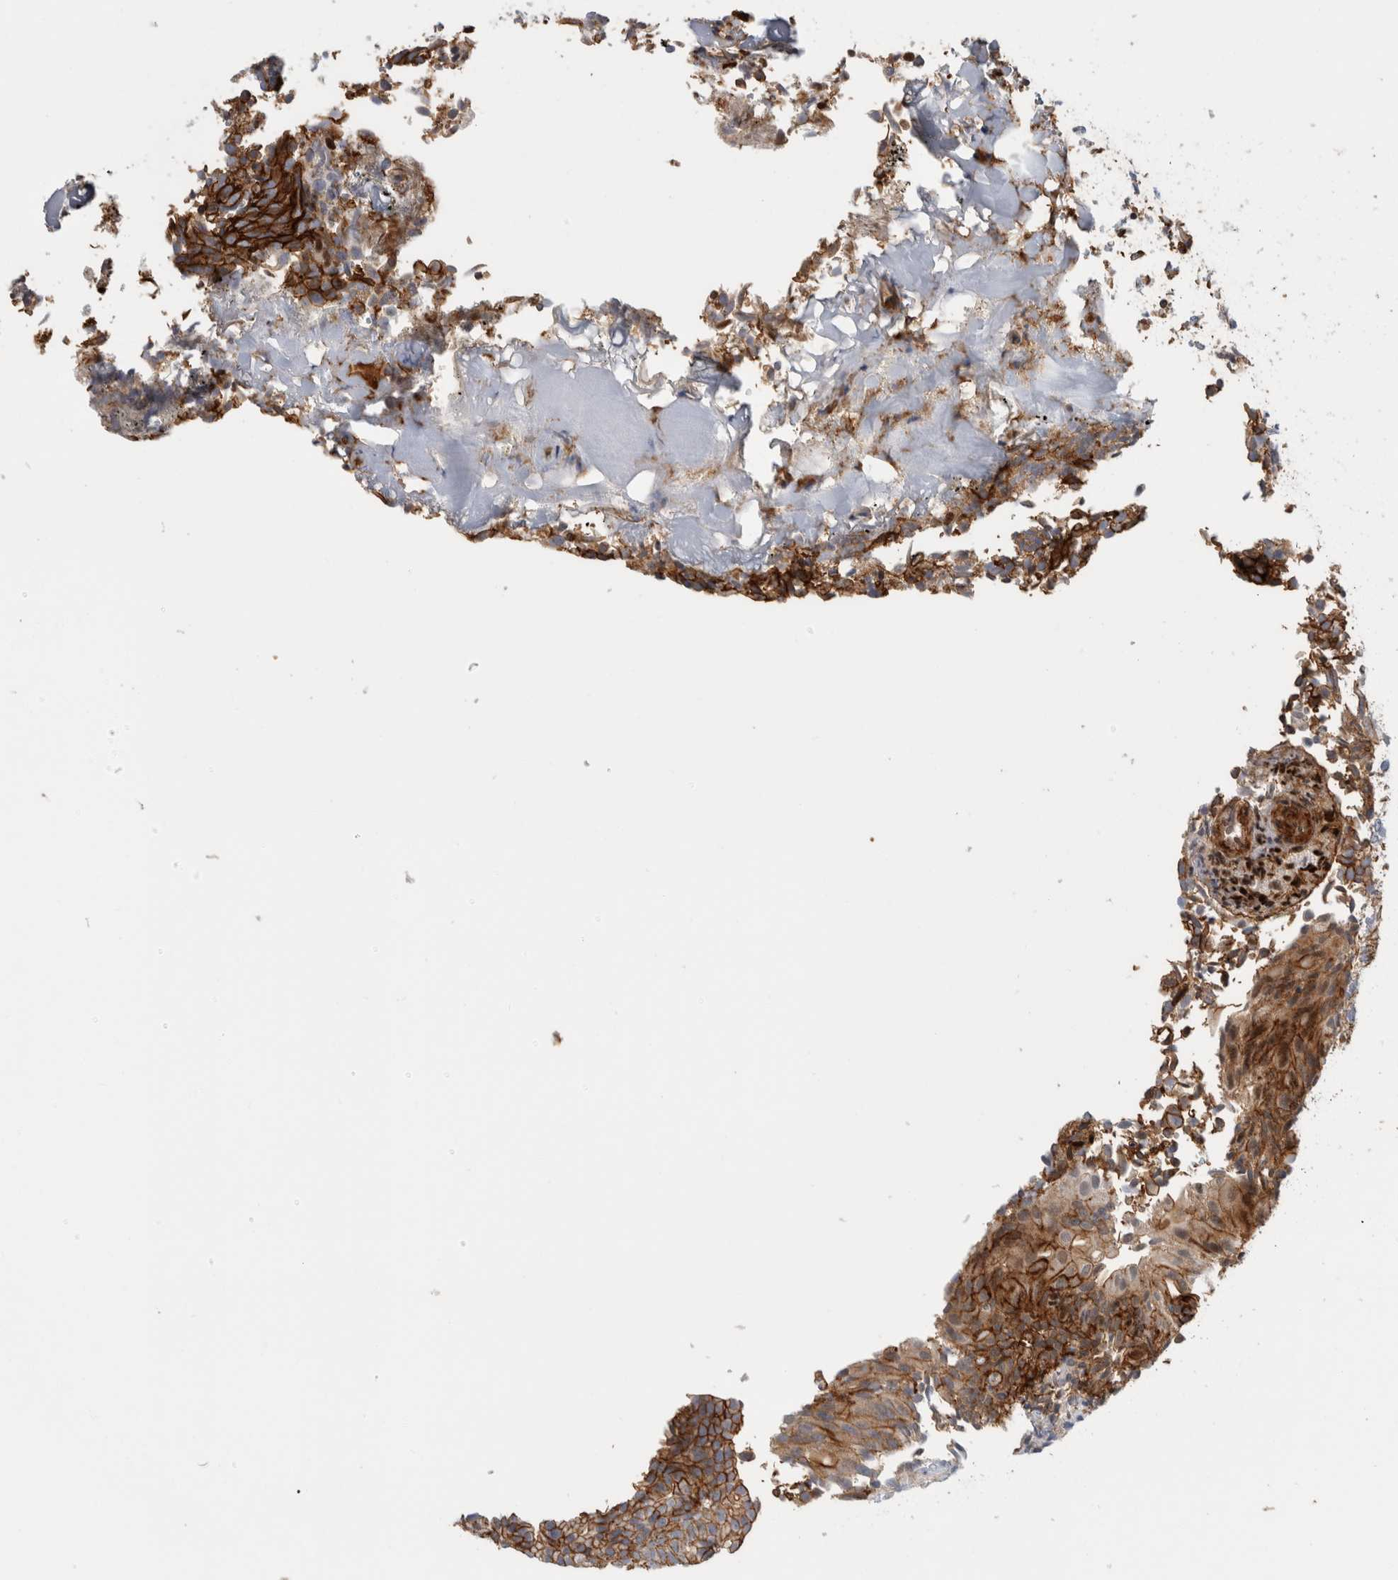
{"staining": {"intensity": "moderate", "quantity": ">75%", "location": "cytoplasmic/membranous"}, "tissue": "urothelial cancer", "cell_type": "Tumor cells", "image_type": "cancer", "snomed": [{"axis": "morphology", "description": "Urothelial carcinoma, Low grade"}, {"axis": "topography", "description": "Urinary bladder"}], "caption": "A photomicrograph showing moderate cytoplasmic/membranous staining in about >75% of tumor cells in urothelial cancer, as visualized by brown immunohistochemical staining.", "gene": "AHNAK", "patient": {"sex": "male", "age": 86}}